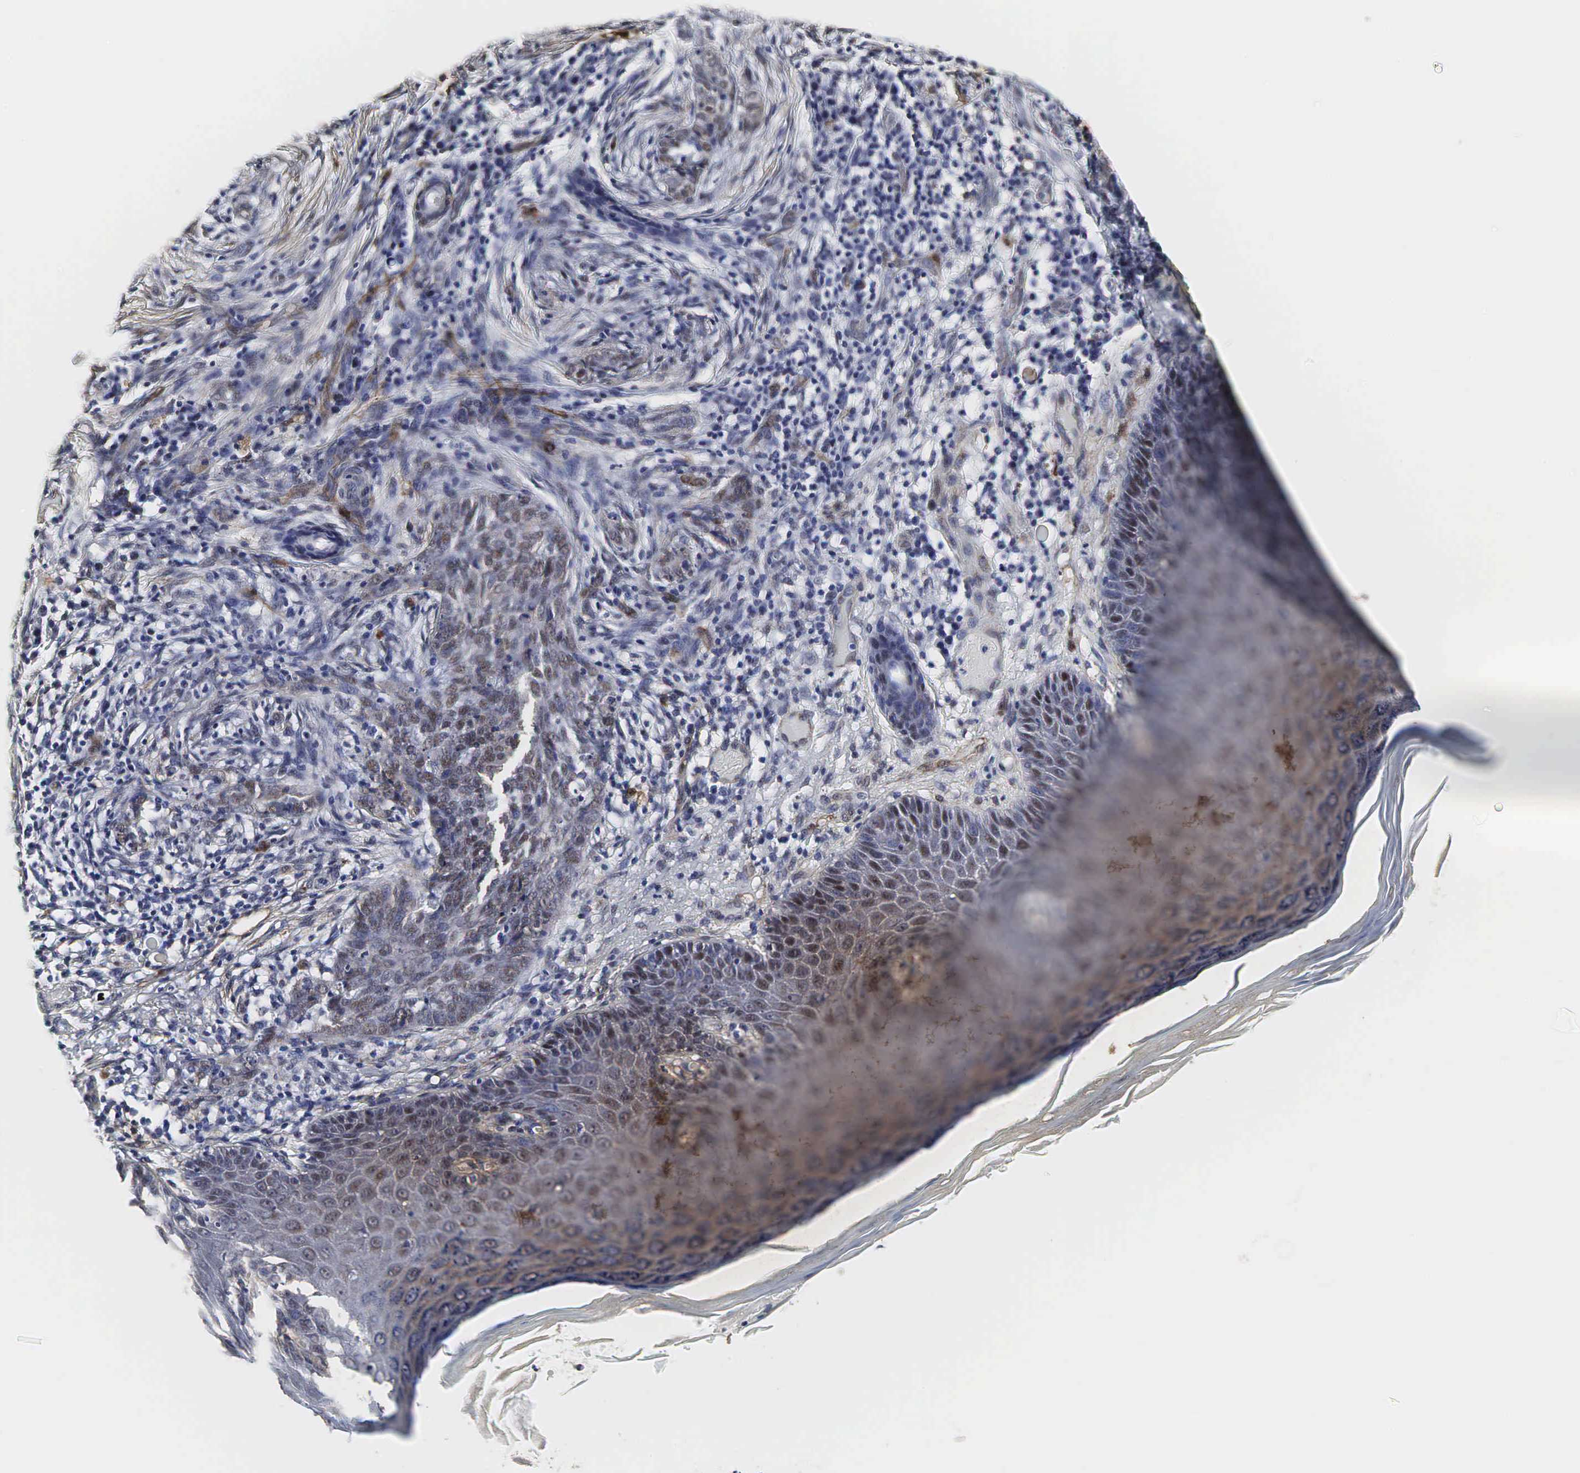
{"staining": {"intensity": "weak", "quantity": "25%-75%", "location": "cytoplasmic/membranous,nuclear"}, "tissue": "skin cancer", "cell_type": "Tumor cells", "image_type": "cancer", "snomed": [{"axis": "morphology", "description": "Normal tissue, NOS"}, {"axis": "morphology", "description": "Basal cell carcinoma"}, {"axis": "topography", "description": "Skin"}], "caption": "Immunohistochemical staining of human skin cancer (basal cell carcinoma) demonstrates low levels of weak cytoplasmic/membranous and nuclear protein expression in approximately 25%-75% of tumor cells.", "gene": "SPIN1", "patient": {"sex": "male", "age": 74}}